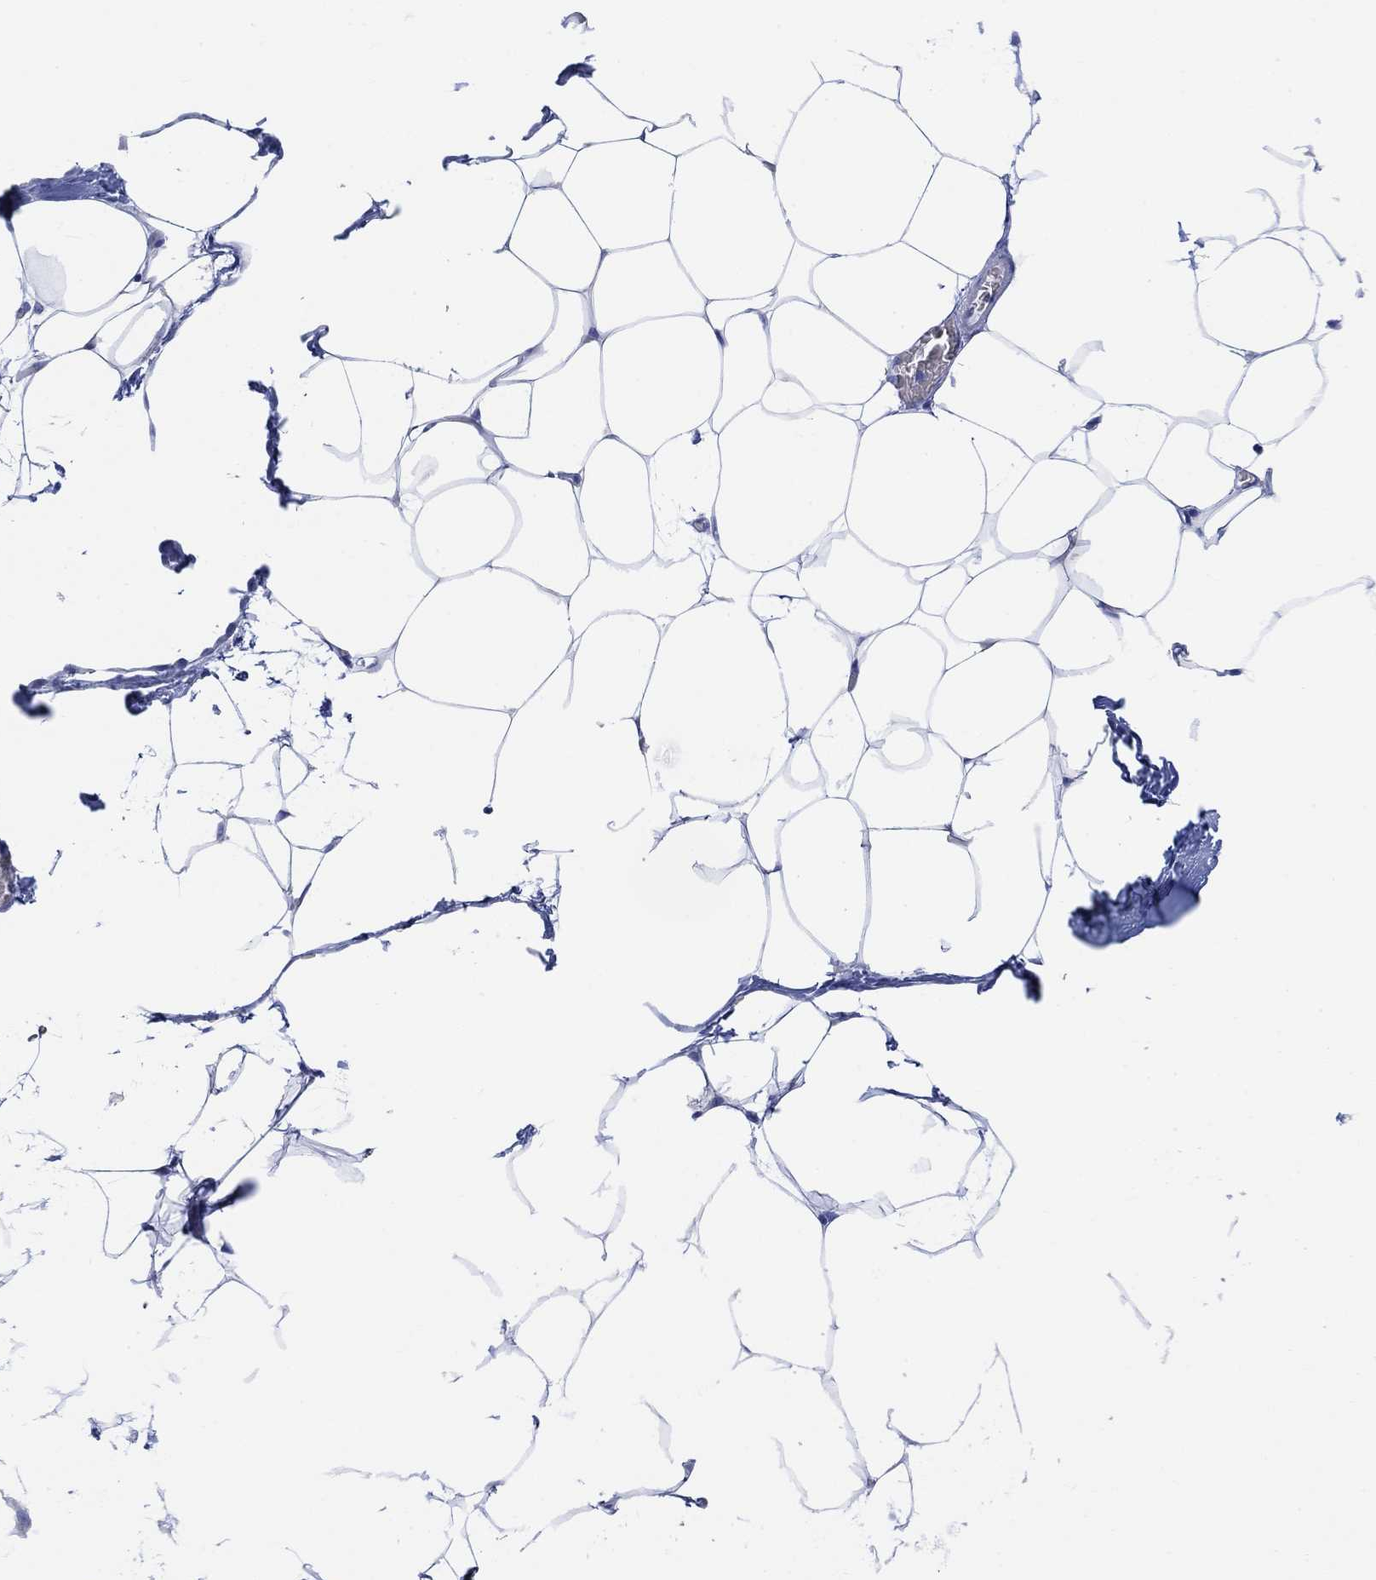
{"staining": {"intensity": "negative", "quantity": "none", "location": "none"}, "tissue": "adipose tissue", "cell_type": "Adipocytes", "image_type": "normal", "snomed": [{"axis": "morphology", "description": "Normal tissue, NOS"}, {"axis": "topography", "description": "Adipose tissue"}], "caption": "DAB (3,3'-diaminobenzidine) immunohistochemical staining of benign adipose tissue demonstrates no significant staining in adipocytes.", "gene": "GNG13", "patient": {"sex": "male", "age": 57}}